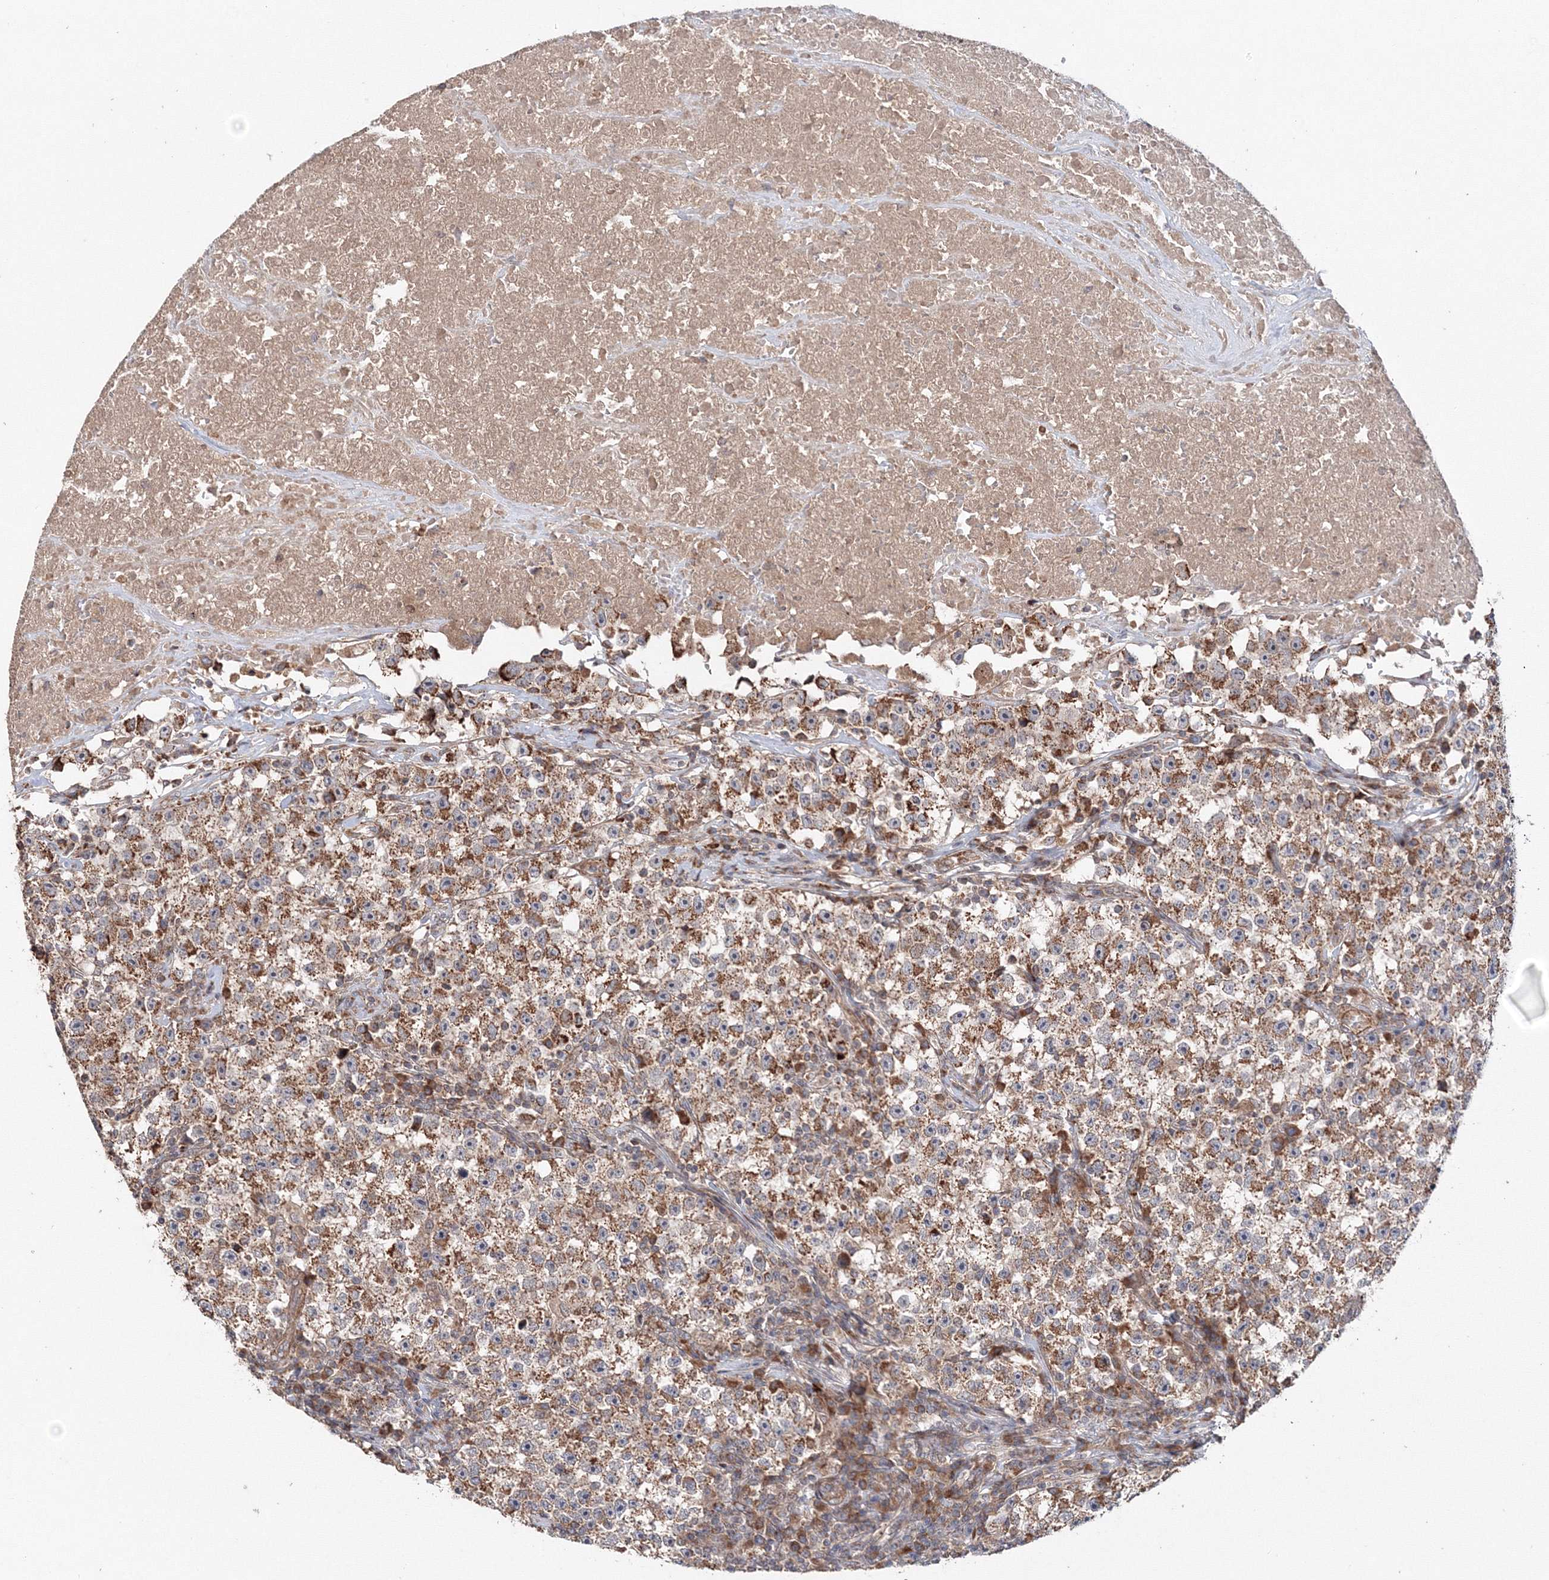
{"staining": {"intensity": "moderate", "quantity": ">75%", "location": "cytoplasmic/membranous"}, "tissue": "testis cancer", "cell_type": "Tumor cells", "image_type": "cancer", "snomed": [{"axis": "morphology", "description": "Seminoma, NOS"}, {"axis": "topography", "description": "Testis"}], "caption": "Testis cancer was stained to show a protein in brown. There is medium levels of moderate cytoplasmic/membranous expression in approximately >75% of tumor cells.", "gene": "NOA1", "patient": {"sex": "male", "age": 22}}